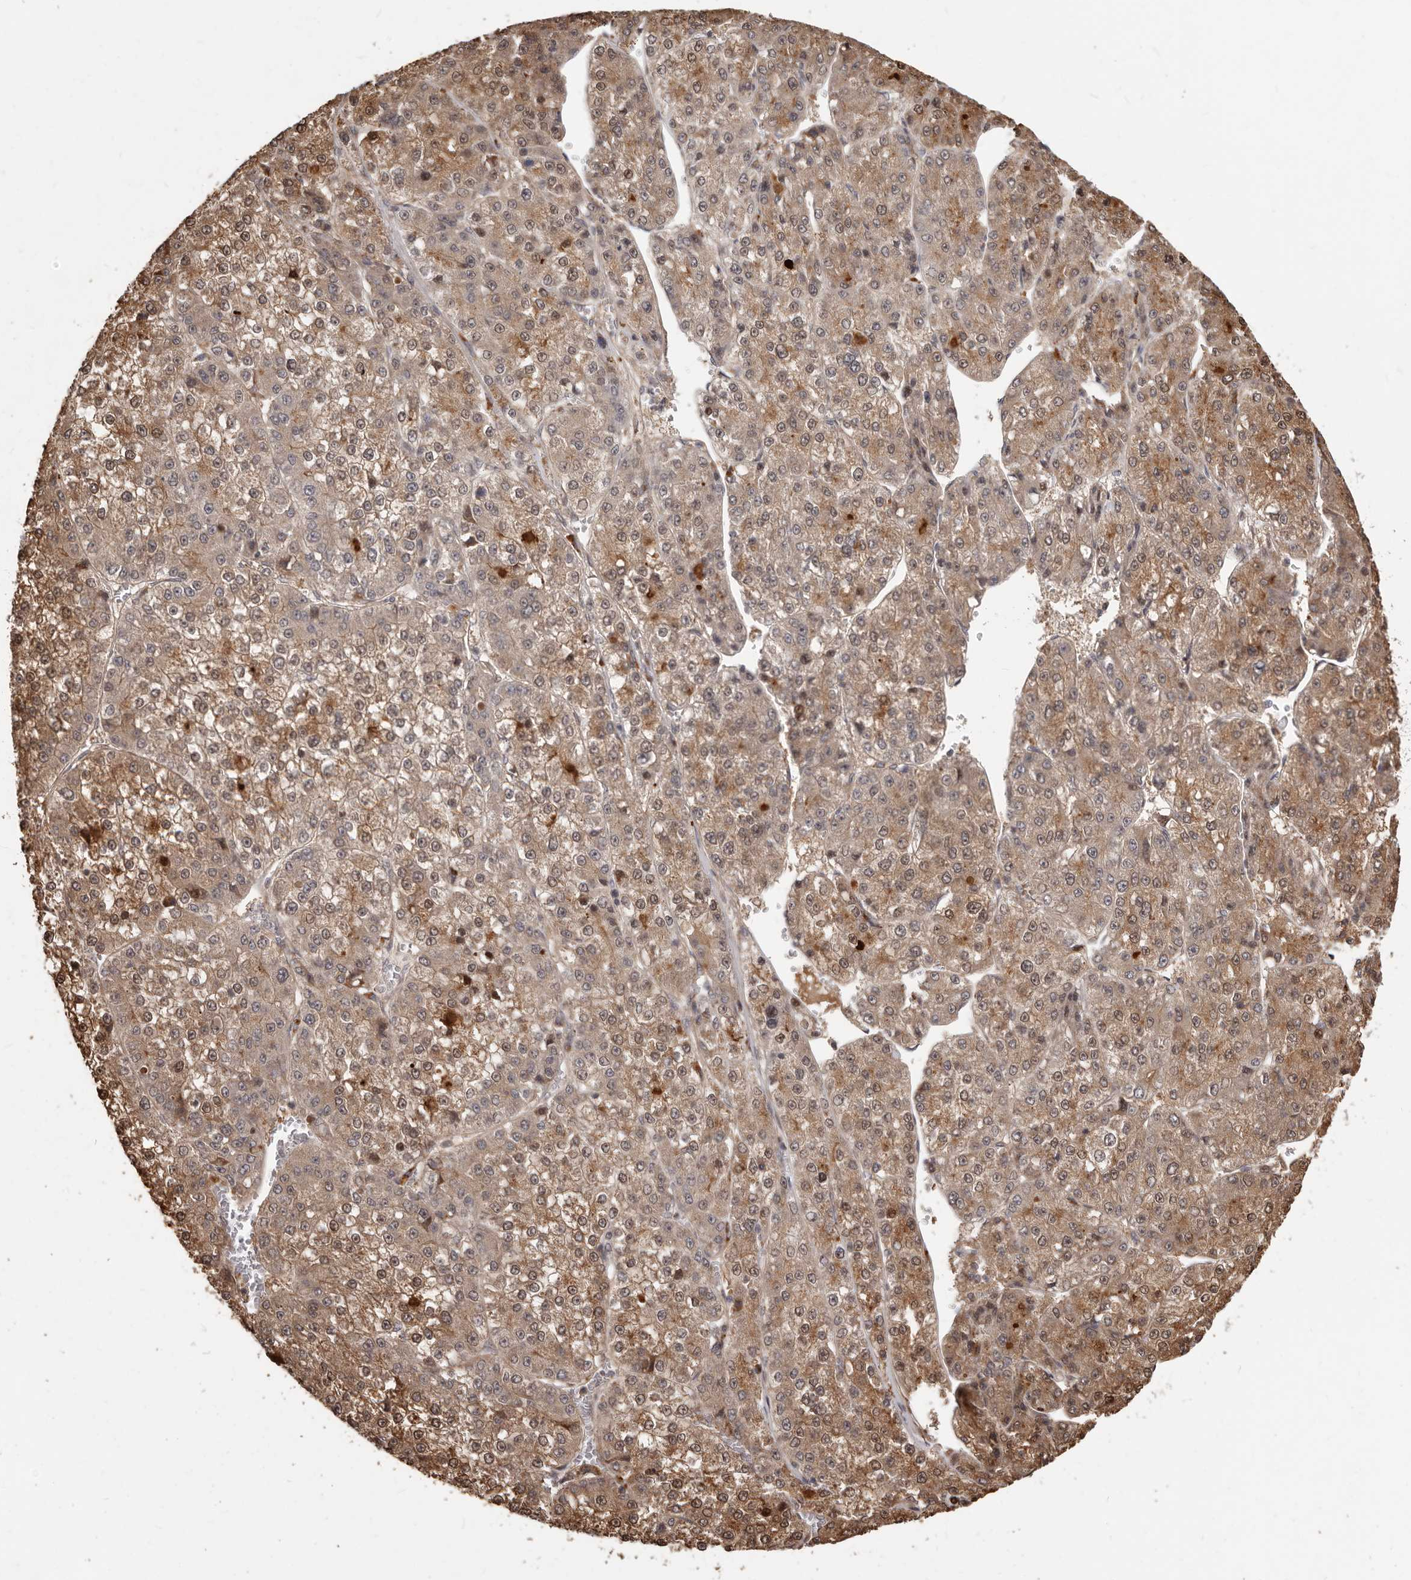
{"staining": {"intensity": "moderate", "quantity": ">75%", "location": "cytoplasmic/membranous,nuclear"}, "tissue": "liver cancer", "cell_type": "Tumor cells", "image_type": "cancer", "snomed": [{"axis": "morphology", "description": "Carcinoma, Hepatocellular, NOS"}, {"axis": "topography", "description": "Liver"}], "caption": "An image showing moderate cytoplasmic/membranous and nuclear expression in approximately >75% of tumor cells in liver cancer, as visualized by brown immunohistochemical staining.", "gene": "MTO1", "patient": {"sex": "female", "age": 73}}